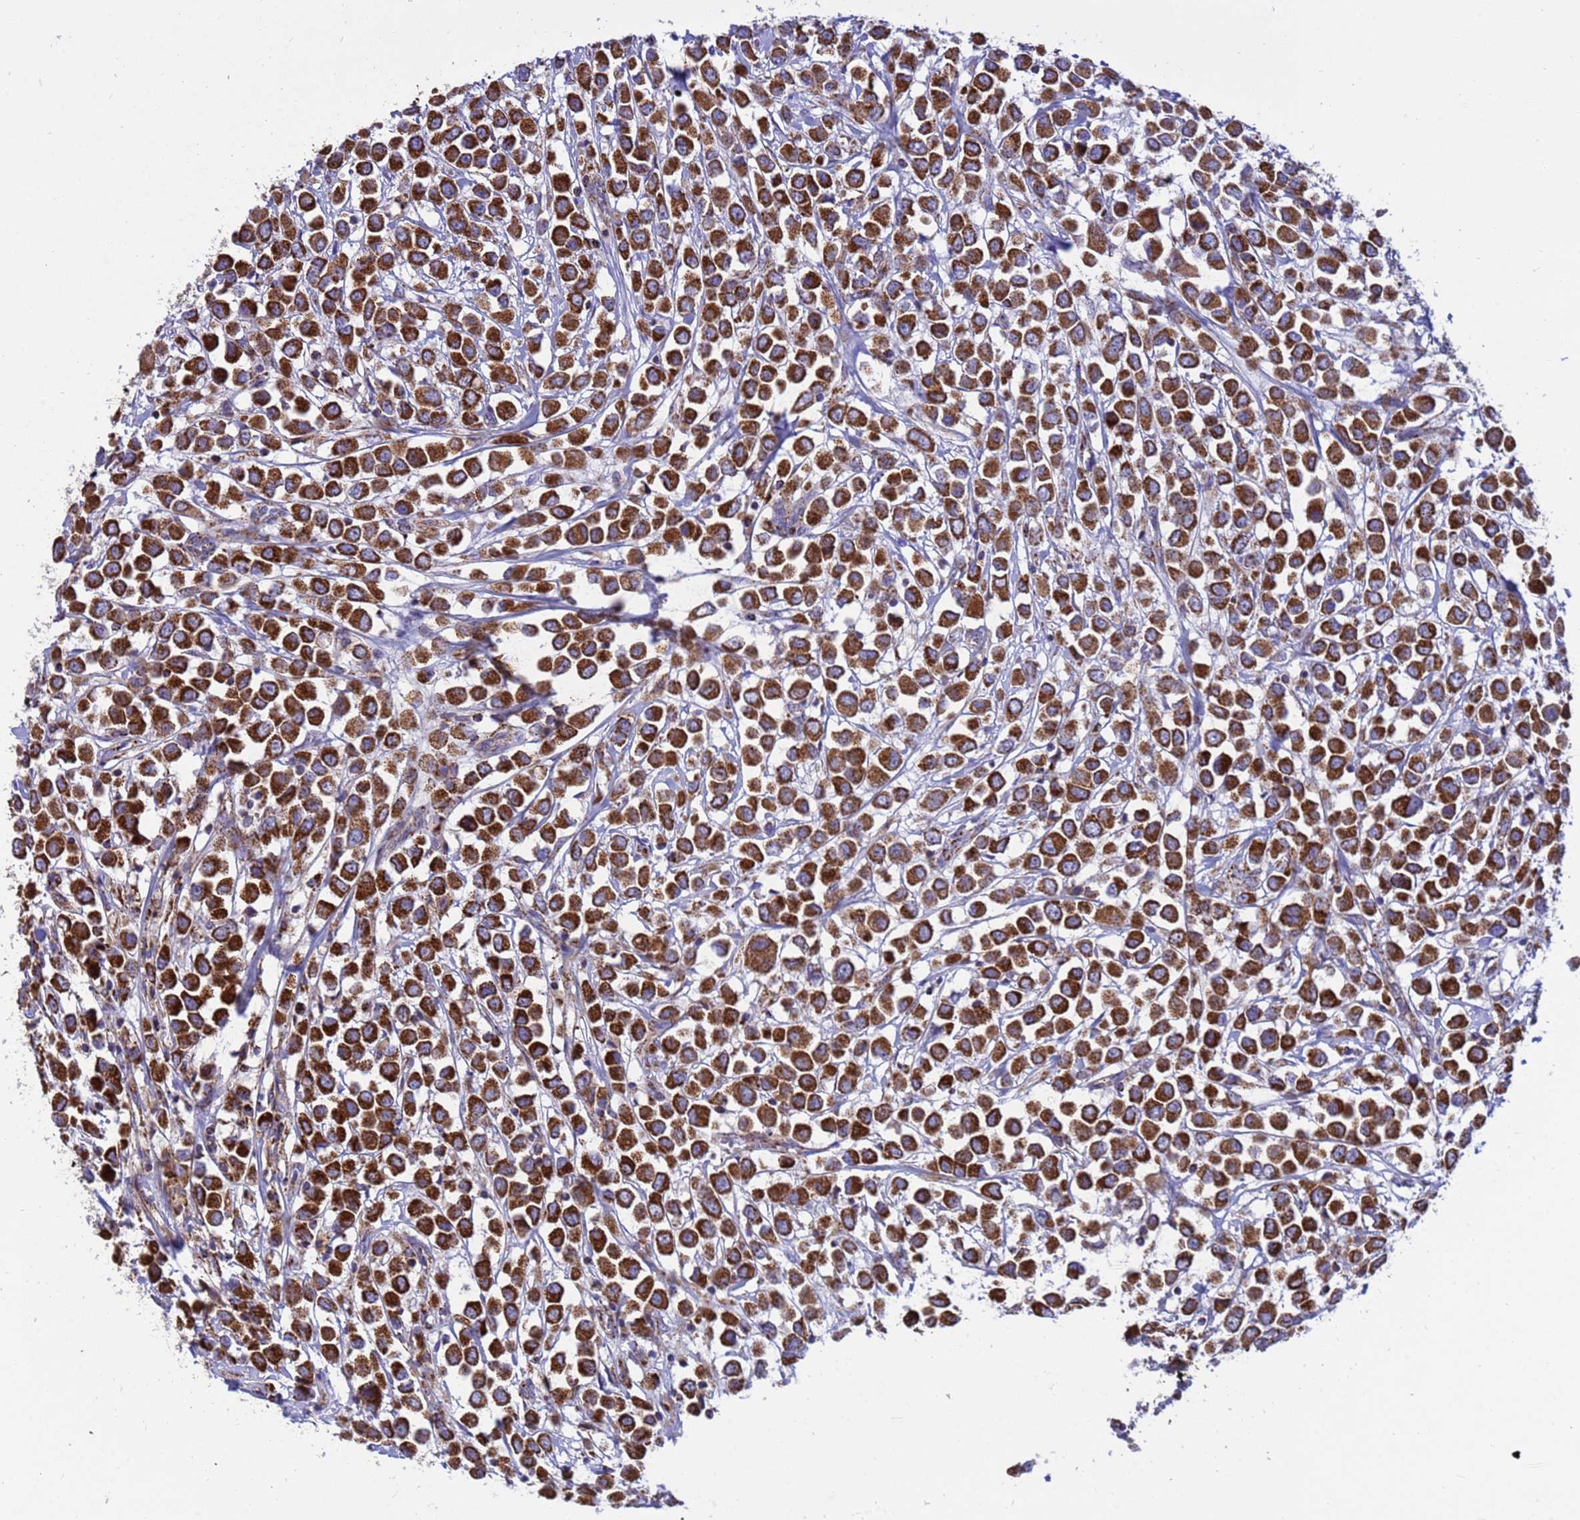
{"staining": {"intensity": "strong", "quantity": ">75%", "location": "cytoplasmic/membranous"}, "tissue": "breast cancer", "cell_type": "Tumor cells", "image_type": "cancer", "snomed": [{"axis": "morphology", "description": "Duct carcinoma"}, {"axis": "topography", "description": "Breast"}], "caption": "Breast cancer (invasive ductal carcinoma) stained with immunohistochemistry (IHC) reveals strong cytoplasmic/membranous expression in approximately >75% of tumor cells.", "gene": "TUBGCP3", "patient": {"sex": "female", "age": 61}}